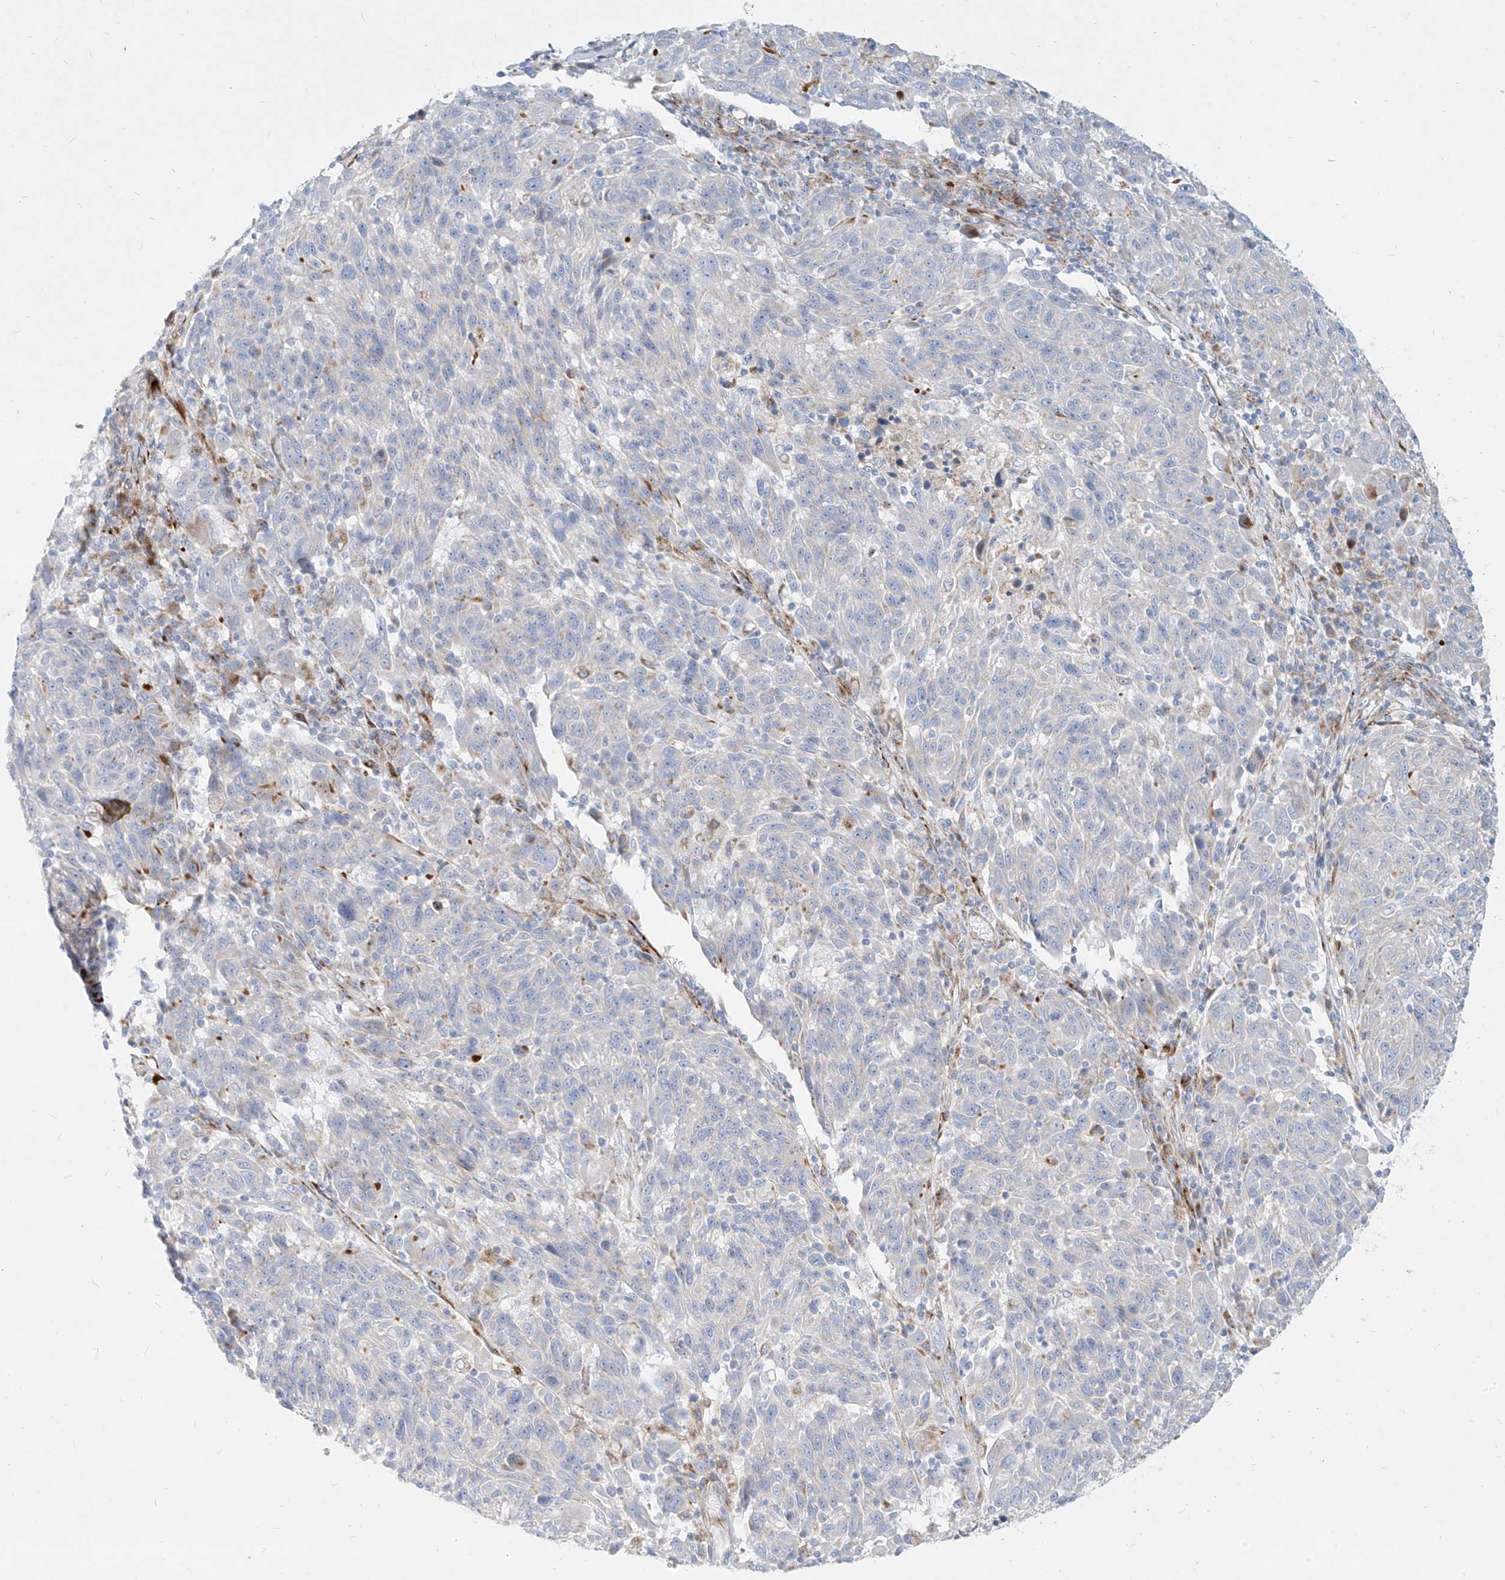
{"staining": {"intensity": "negative", "quantity": "none", "location": "none"}, "tissue": "melanoma", "cell_type": "Tumor cells", "image_type": "cancer", "snomed": [{"axis": "morphology", "description": "Malignant melanoma, NOS"}, {"axis": "topography", "description": "Skin"}], "caption": "Tumor cells are negative for protein expression in human melanoma.", "gene": "MTX2", "patient": {"sex": "male", "age": 53}}